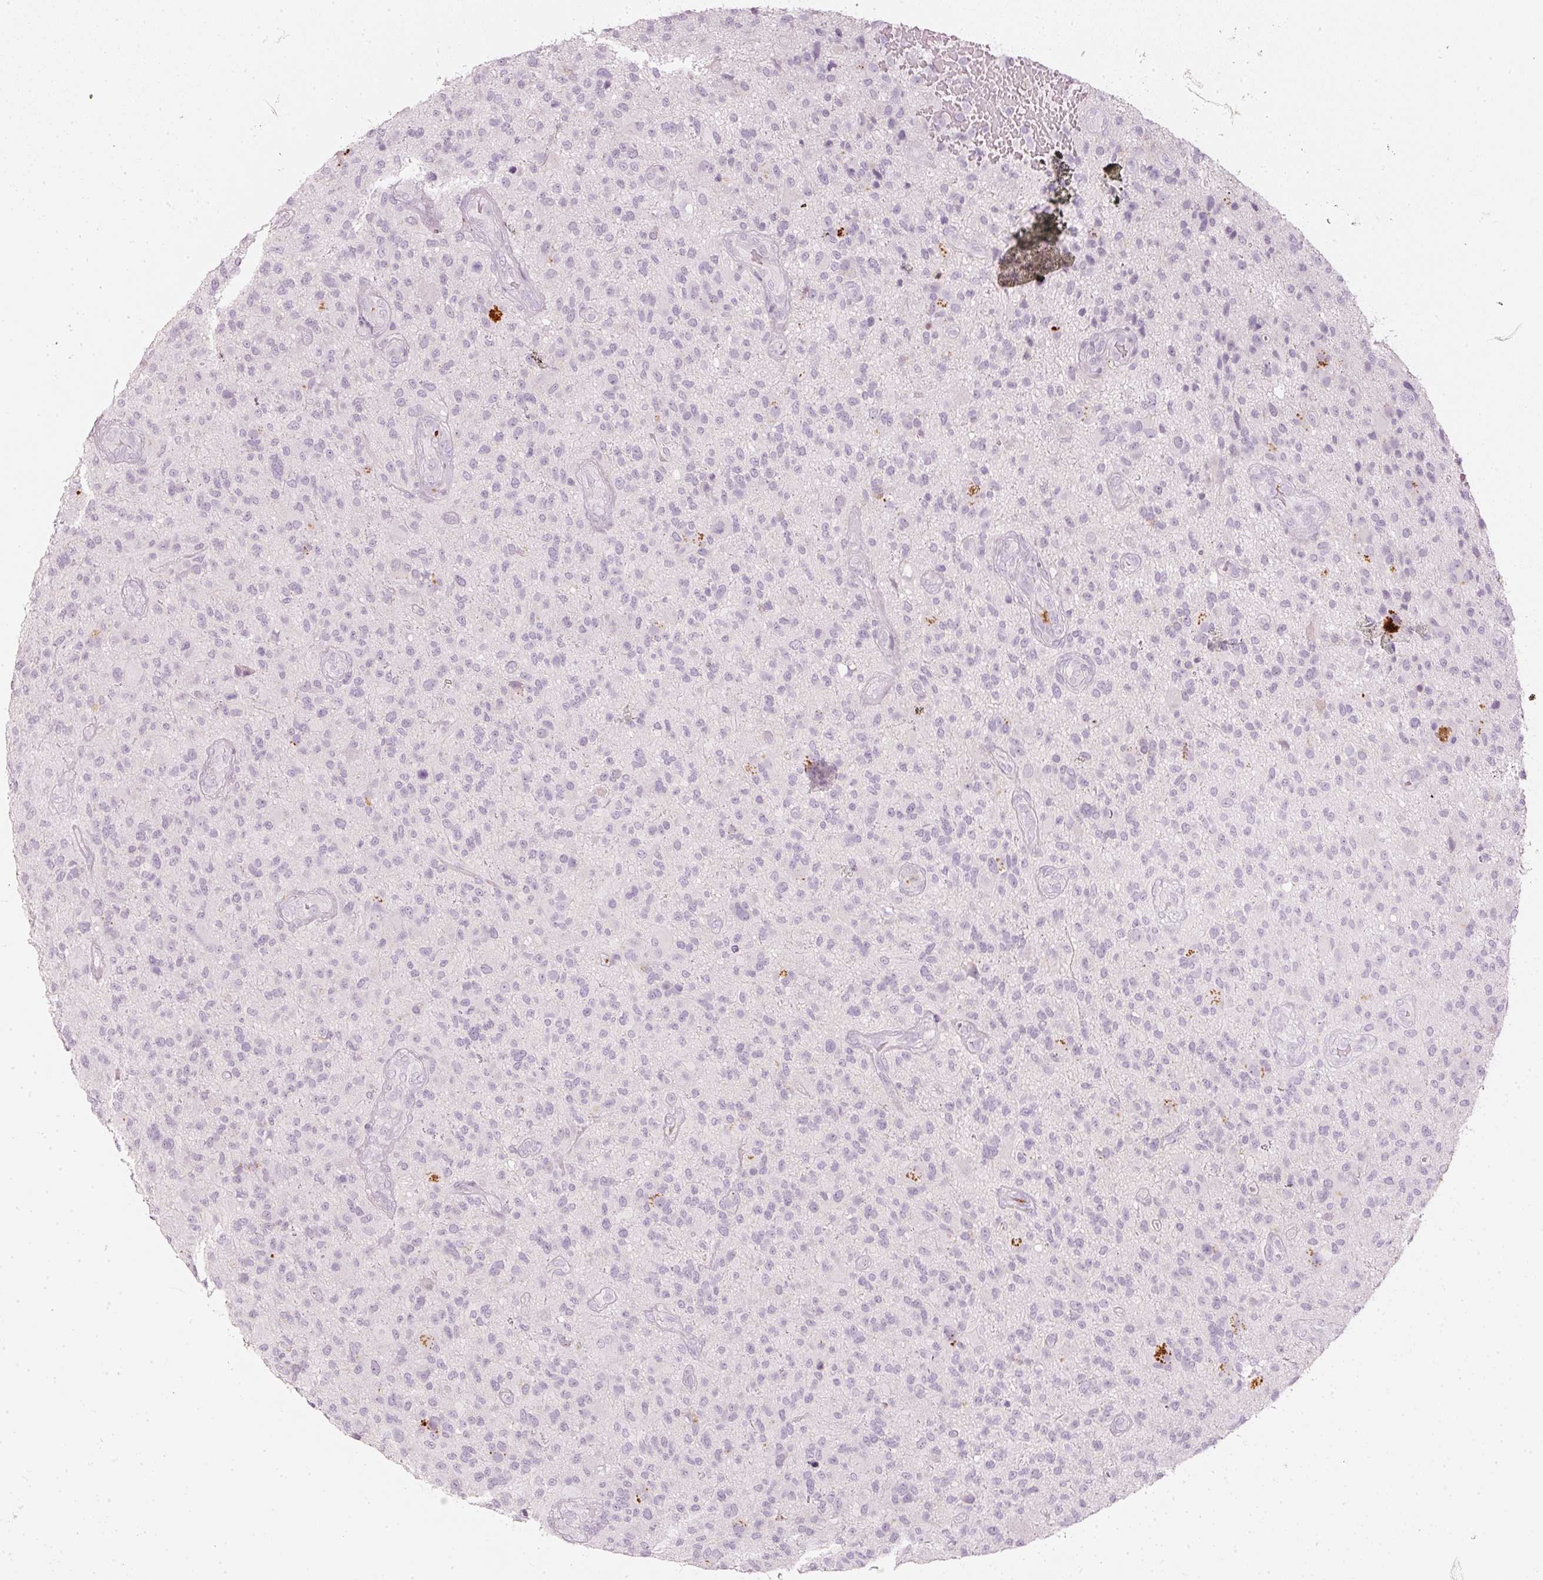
{"staining": {"intensity": "negative", "quantity": "none", "location": "none"}, "tissue": "glioma", "cell_type": "Tumor cells", "image_type": "cancer", "snomed": [{"axis": "morphology", "description": "Glioma, malignant, High grade"}, {"axis": "topography", "description": "Brain"}], "caption": "An immunohistochemistry histopathology image of glioma is shown. There is no staining in tumor cells of glioma.", "gene": "LECT2", "patient": {"sex": "male", "age": 47}}